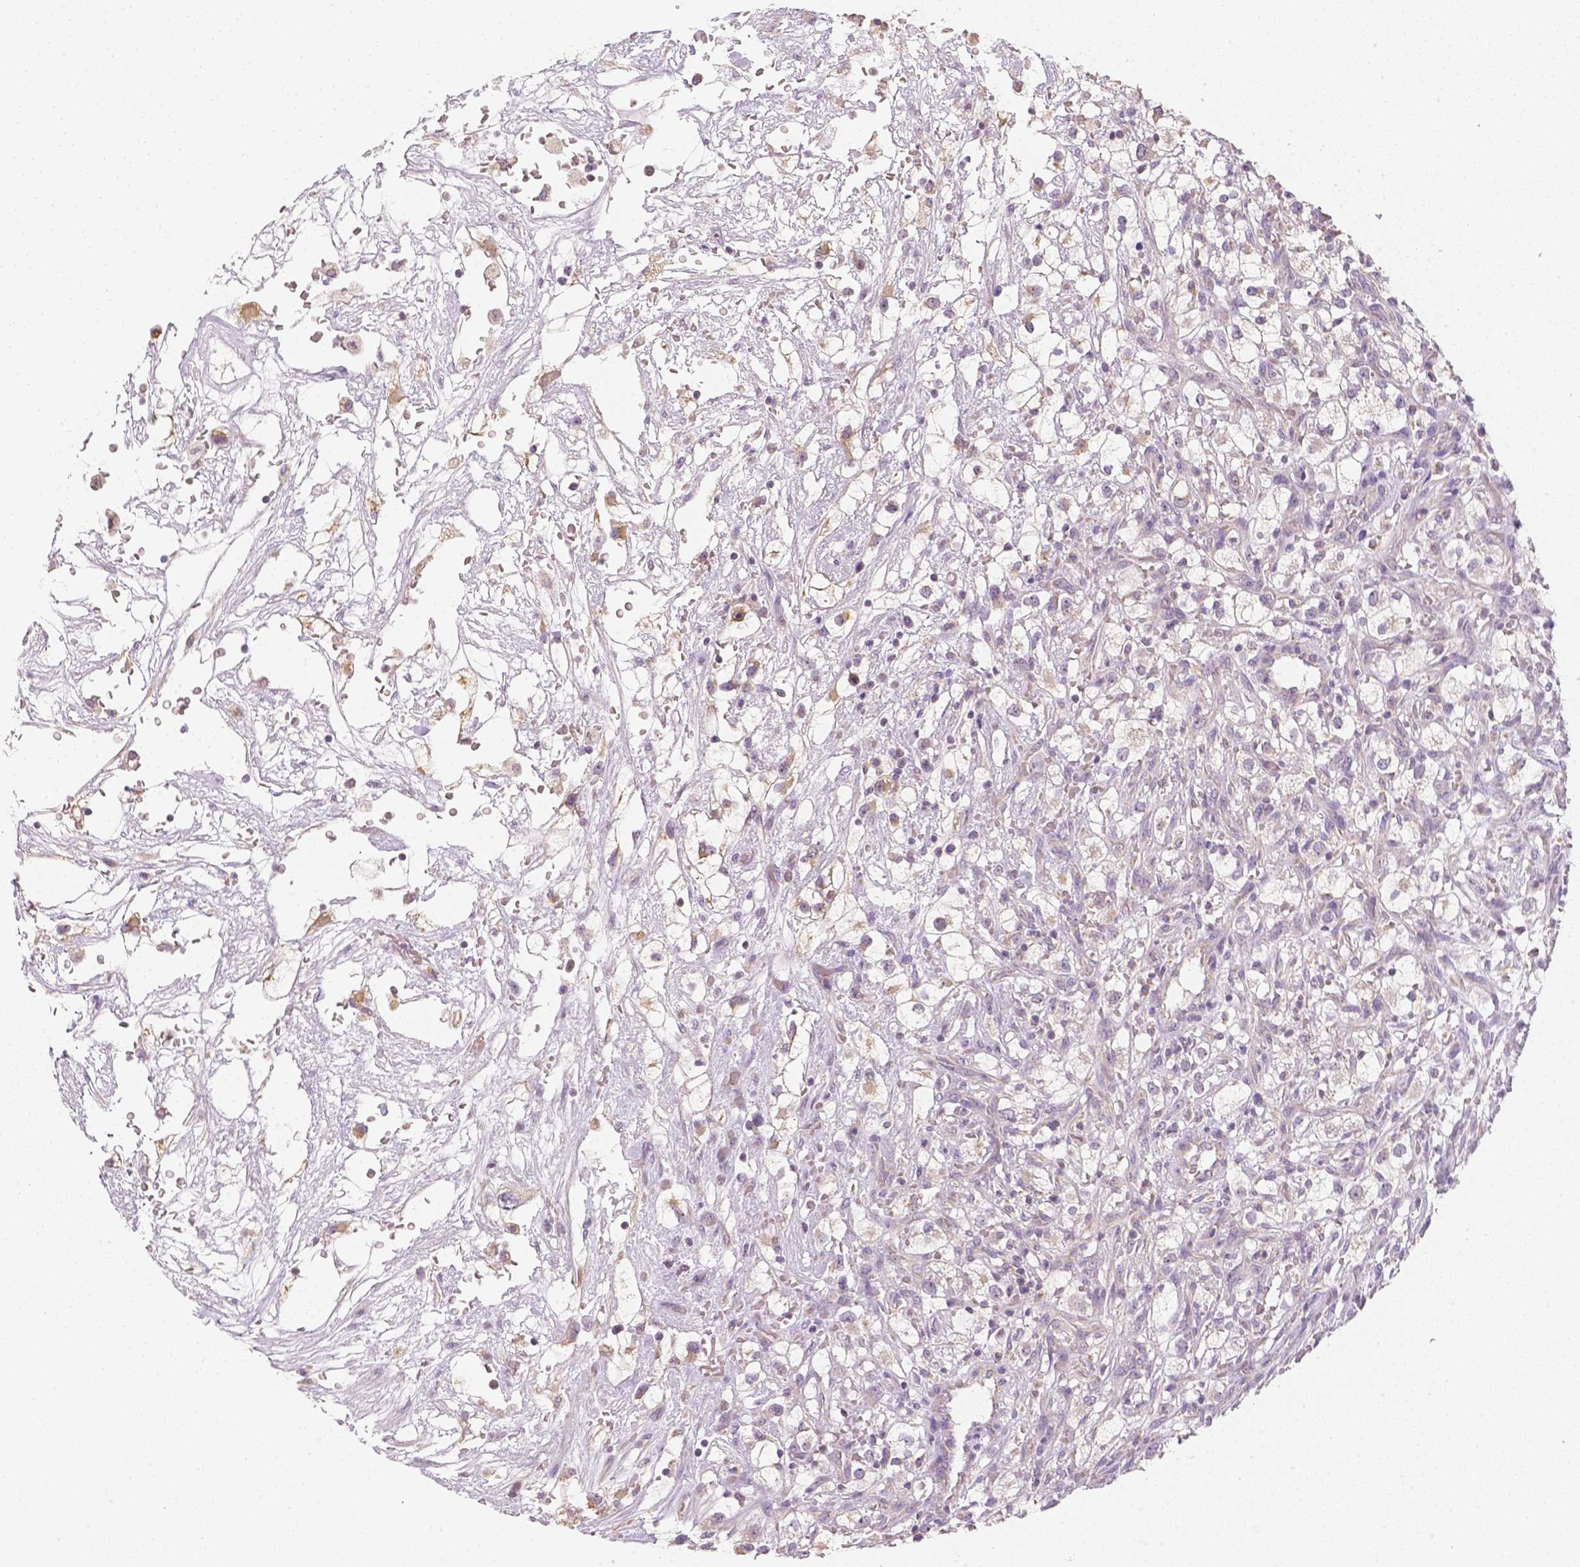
{"staining": {"intensity": "moderate", "quantity": ">75%", "location": "cytoplasmic/membranous"}, "tissue": "renal cancer", "cell_type": "Tumor cells", "image_type": "cancer", "snomed": [{"axis": "morphology", "description": "Adenocarcinoma, NOS"}, {"axis": "topography", "description": "Kidney"}], "caption": "Protein analysis of renal cancer tissue displays moderate cytoplasmic/membranous expression in approximately >75% of tumor cells.", "gene": "NVL", "patient": {"sex": "male", "age": 59}}